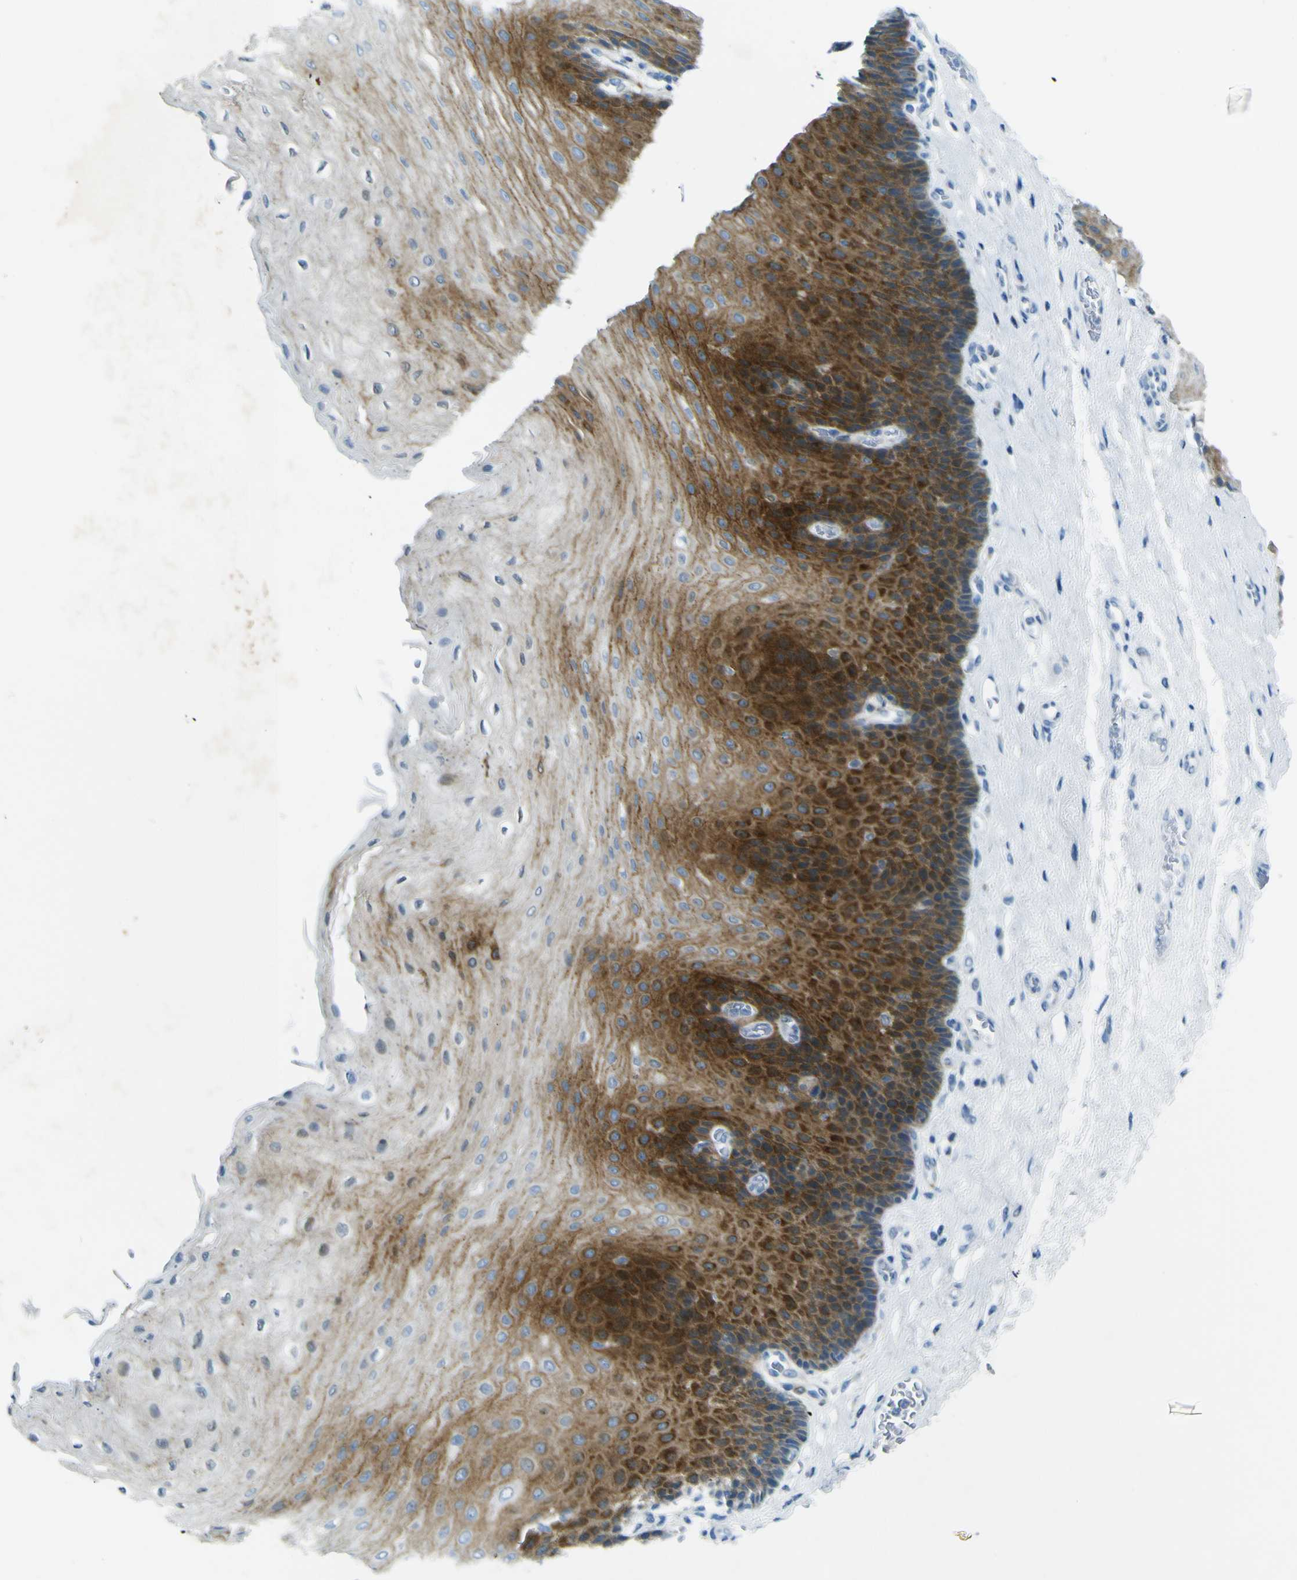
{"staining": {"intensity": "strong", "quantity": "25%-75%", "location": "cytoplasmic/membranous"}, "tissue": "esophagus", "cell_type": "Squamous epithelial cells", "image_type": "normal", "snomed": [{"axis": "morphology", "description": "Normal tissue, NOS"}, {"axis": "topography", "description": "Esophagus"}], "caption": "About 25%-75% of squamous epithelial cells in unremarkable human esophagus display strong cytoplasmic/membranous protein positivity as visualized by brown immunohistochemical staining.", "gene": "SORCS1", "patient": {"sex": "female", "age": 72}}